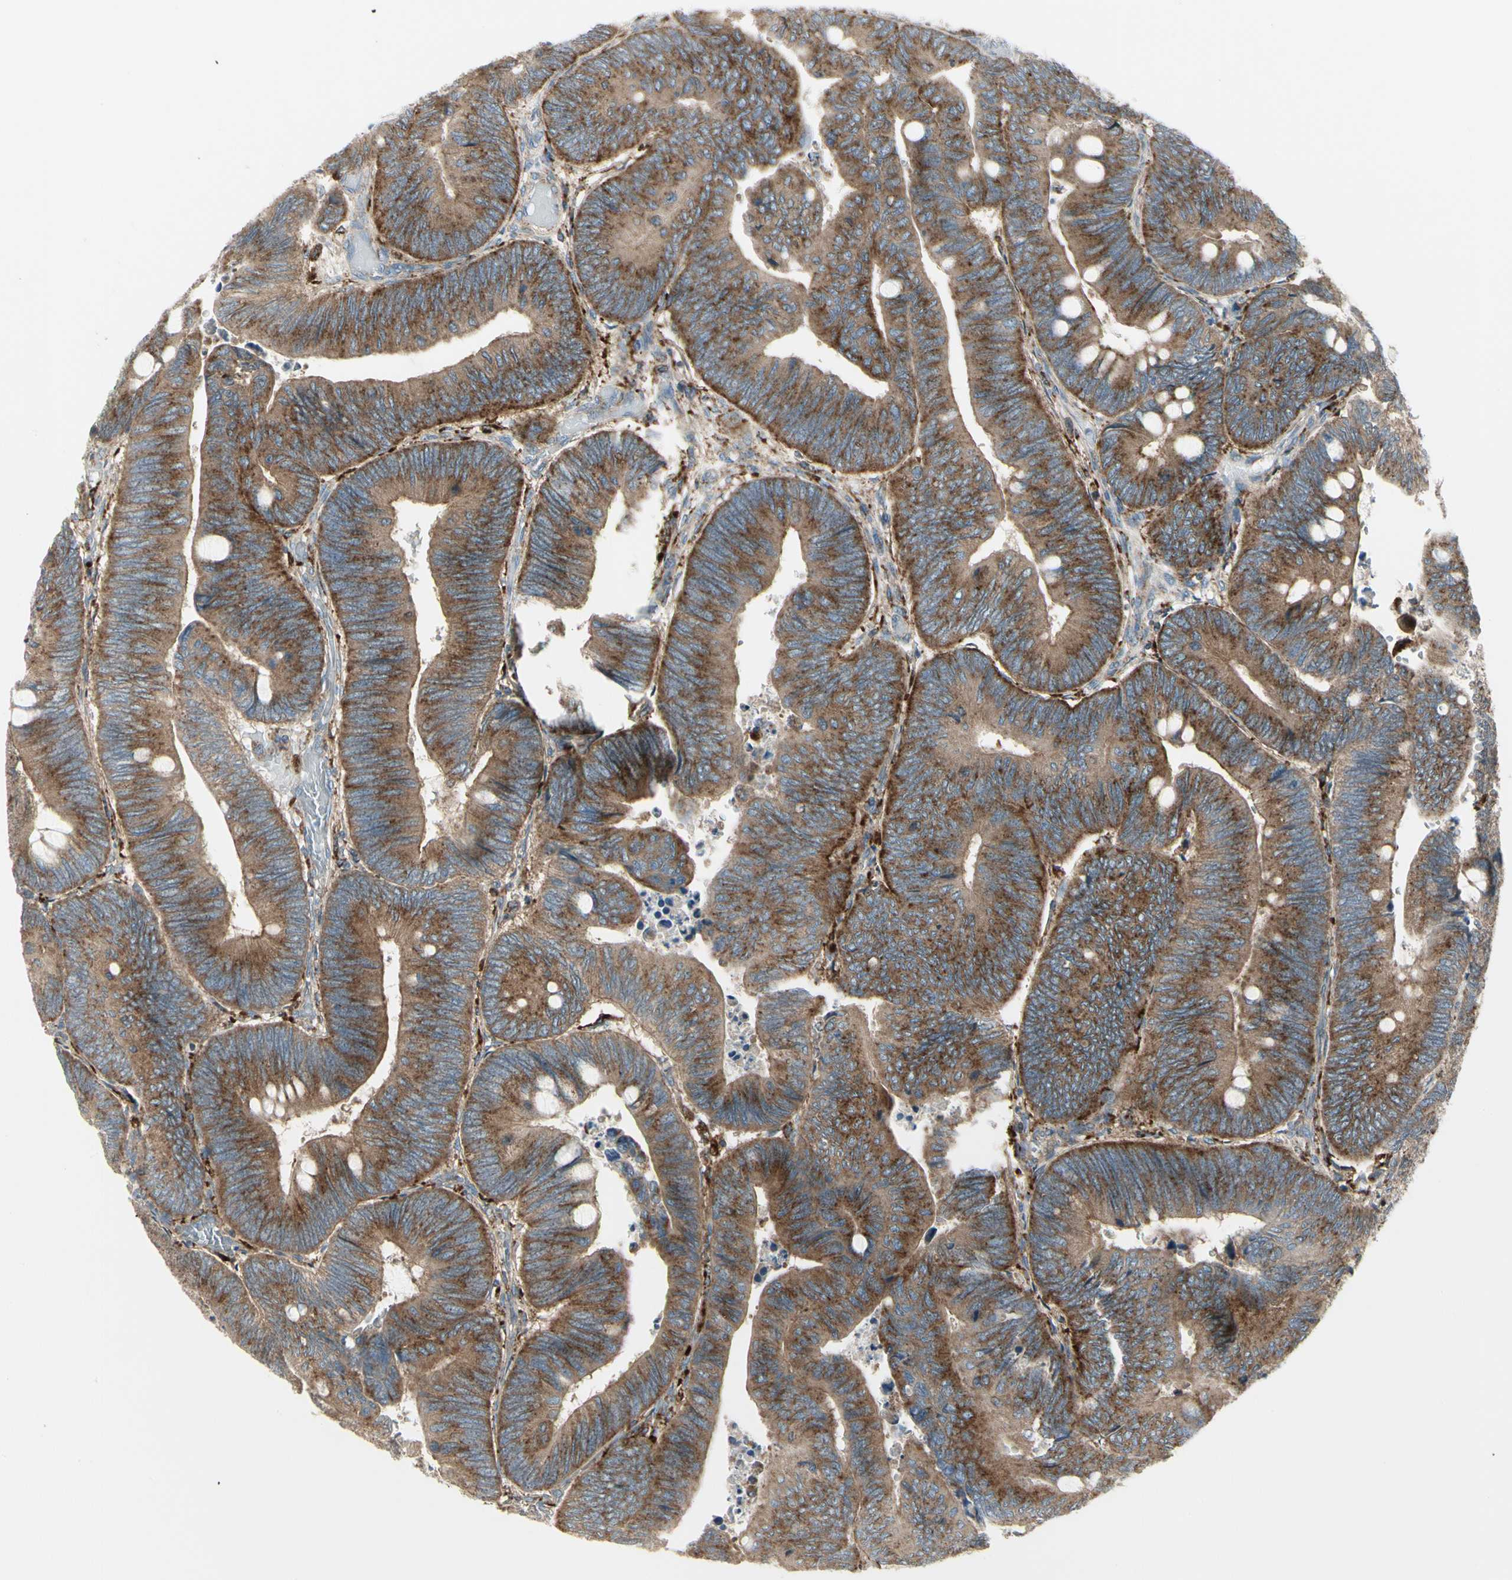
{"staining": {"intensity": "moderate", "quantity": ">75%", "location": "cytoplasmic/membranous"}, "tissue": "colorectal cancer", "cell_type": "Tumor cells", "image_type": "cancer", "snomed": [{"axis": "morphology", "description": "Normal tissue, NOS"}, {"axis": "morphology", "description": "Adenocarcinoma, NOS"}, {"axis": "topography", "description": "Rectum"}, {"axis": "topography", "description": "Peripheral nerve tissue"}], "caption": "This histopathology image demonstrates colorectal cancer (adenocarcinoma) stained with immunohistochemistry to label a protein in brown. The cytoplasmic/membranous of tumor cells show moderate positivity for the protein. Nuclei are counter-stained blue.", "gene": "ATP6V1B2", "patient": {"sex": "male", "age": 92}}